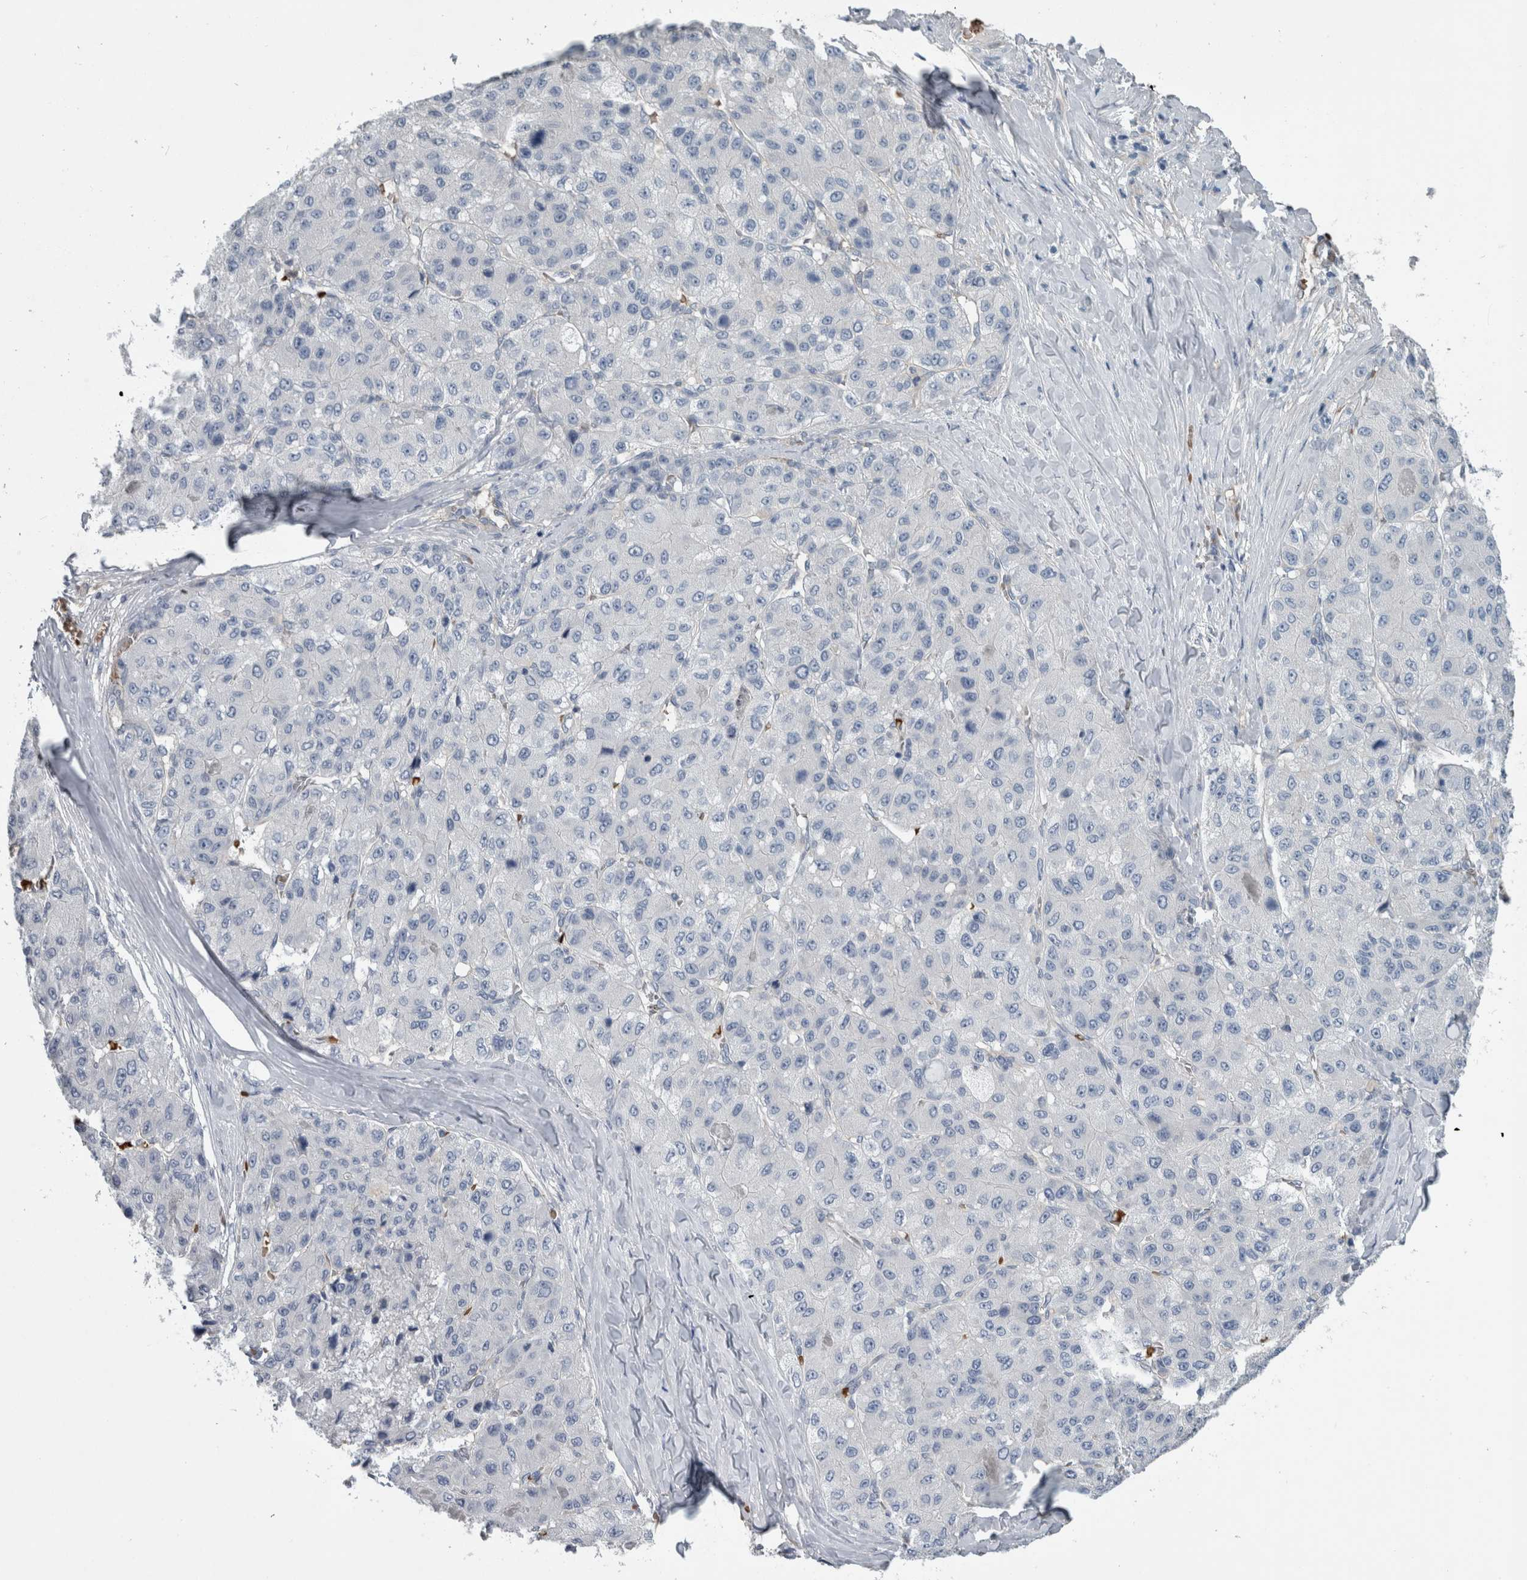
{"staining": {"intensity": "negative", "quantity": "none", "location": "none"}, "tissue": "liver cancer", "cell_type": "Tumor cells", "image_type": "cancer", "snomed": [{"axis": "morphology", "description": "Carcinoma, Hepatocellular, NOS"}, {"axis": "topography", "description": "Liver"}], "caption": "An image of hepatocellular carcinoma (liver) stained for a protein demonstrates no brown staining in tumor cells. (DAB (3,3'-diaminobenzidine) IHC with hematoxylin counter stain).", "gene": "SH3GL2", "patient": {"sex": "male", "age": 80}}